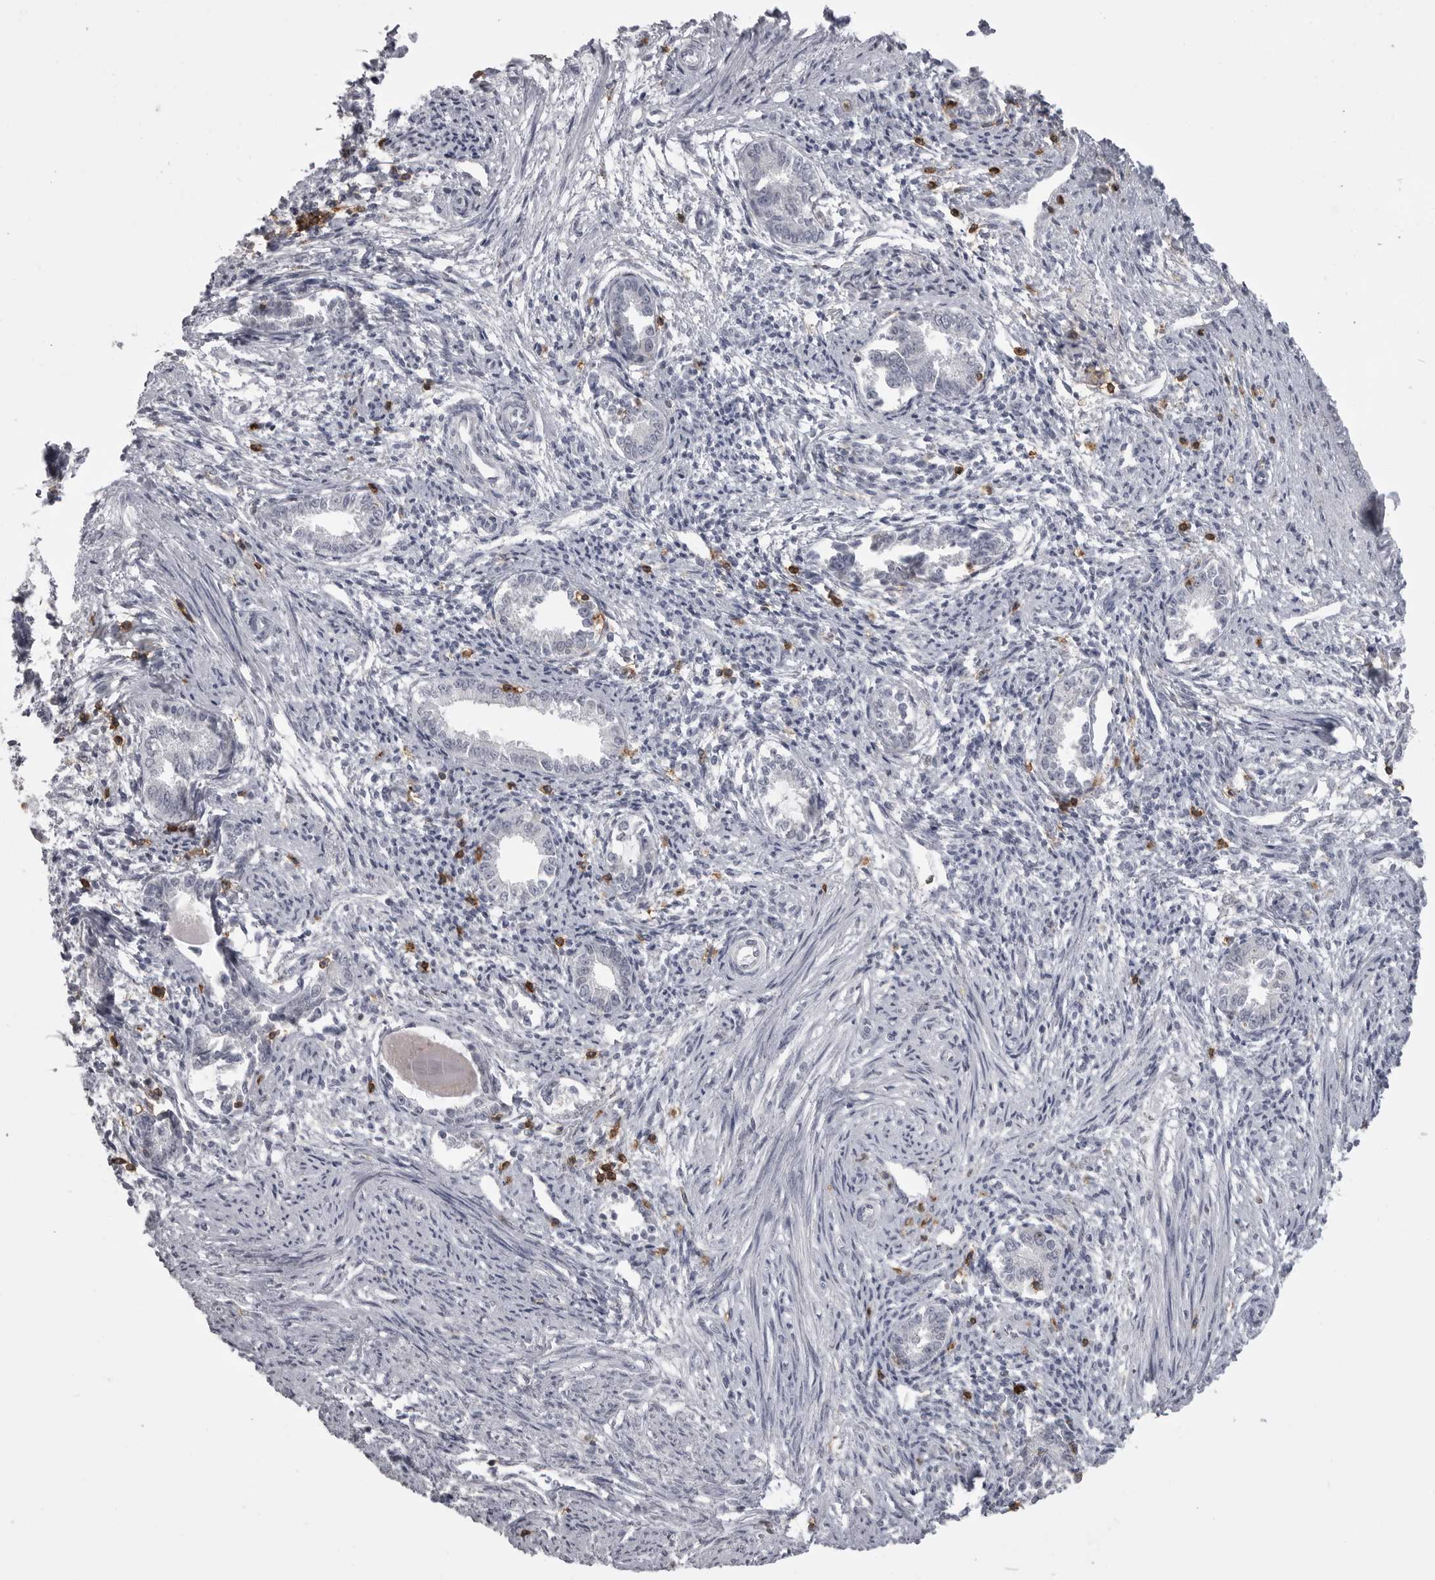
{"staining": {"intensity": "negative", "quantity": "none", "location": "none"}, "tissue": "endometrium", "cell_type": "Cells in endometrial stroma", "image_type": "normal", "snomed": [{"axis": "morphology", "description": "Normal tissue, NOS"}, {"axis": "topography", "description": "Endometrium"}], "caption": "An image of human endometrium is negative for staining in cells in endometrial stroma. (Brightfield microscopy of DAB (3,3'-diaminobenzidine) immunohistochemistry (IHC) at high magnification).", "gene": "ITGAL", "patient": {"sex": "female", "age": 56}}